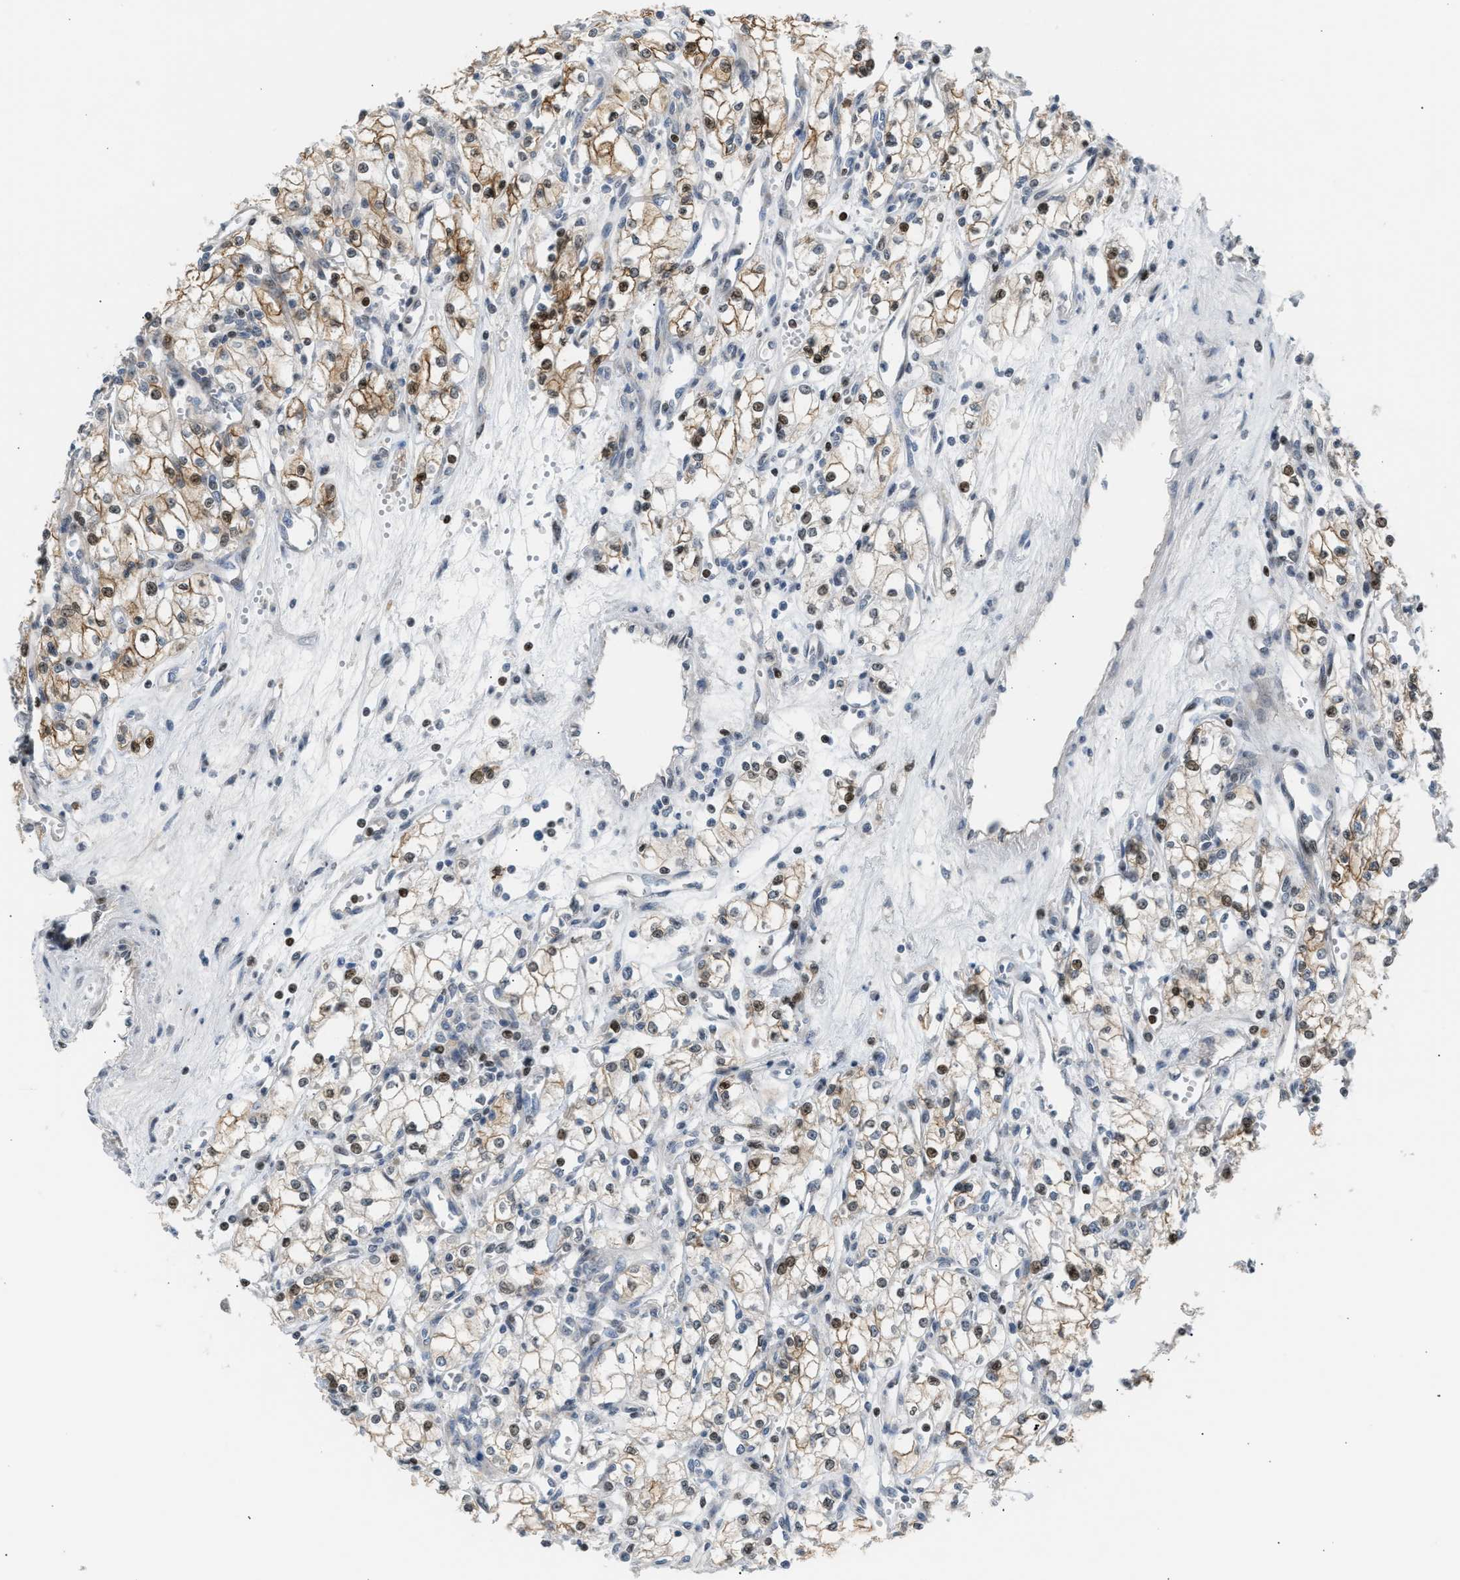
{"staining": {"intensity": "moderate", "quantity": ">75%", "location": "cytoplasmic/membranous,nuclear"}, "tissue": "renal cancer", "cell_type": "Tumor cells", "image_type": "cancer", "snomed": [{"axis": "morphology", "description": "Adenocarcinoma, NOS"}, {"axis": "topography", "description": "Kidney"}], "caption": "Protein expression analysis of human renal adenocarcinoma reveals moderate cytoplasmic/membranous and nuclear expression in about >75% of tumor cells. The protein is shown in brown color, while the nuclei are stained blue.", "gene": "NPS", "patient": {"sex": "male", "age": 59}}